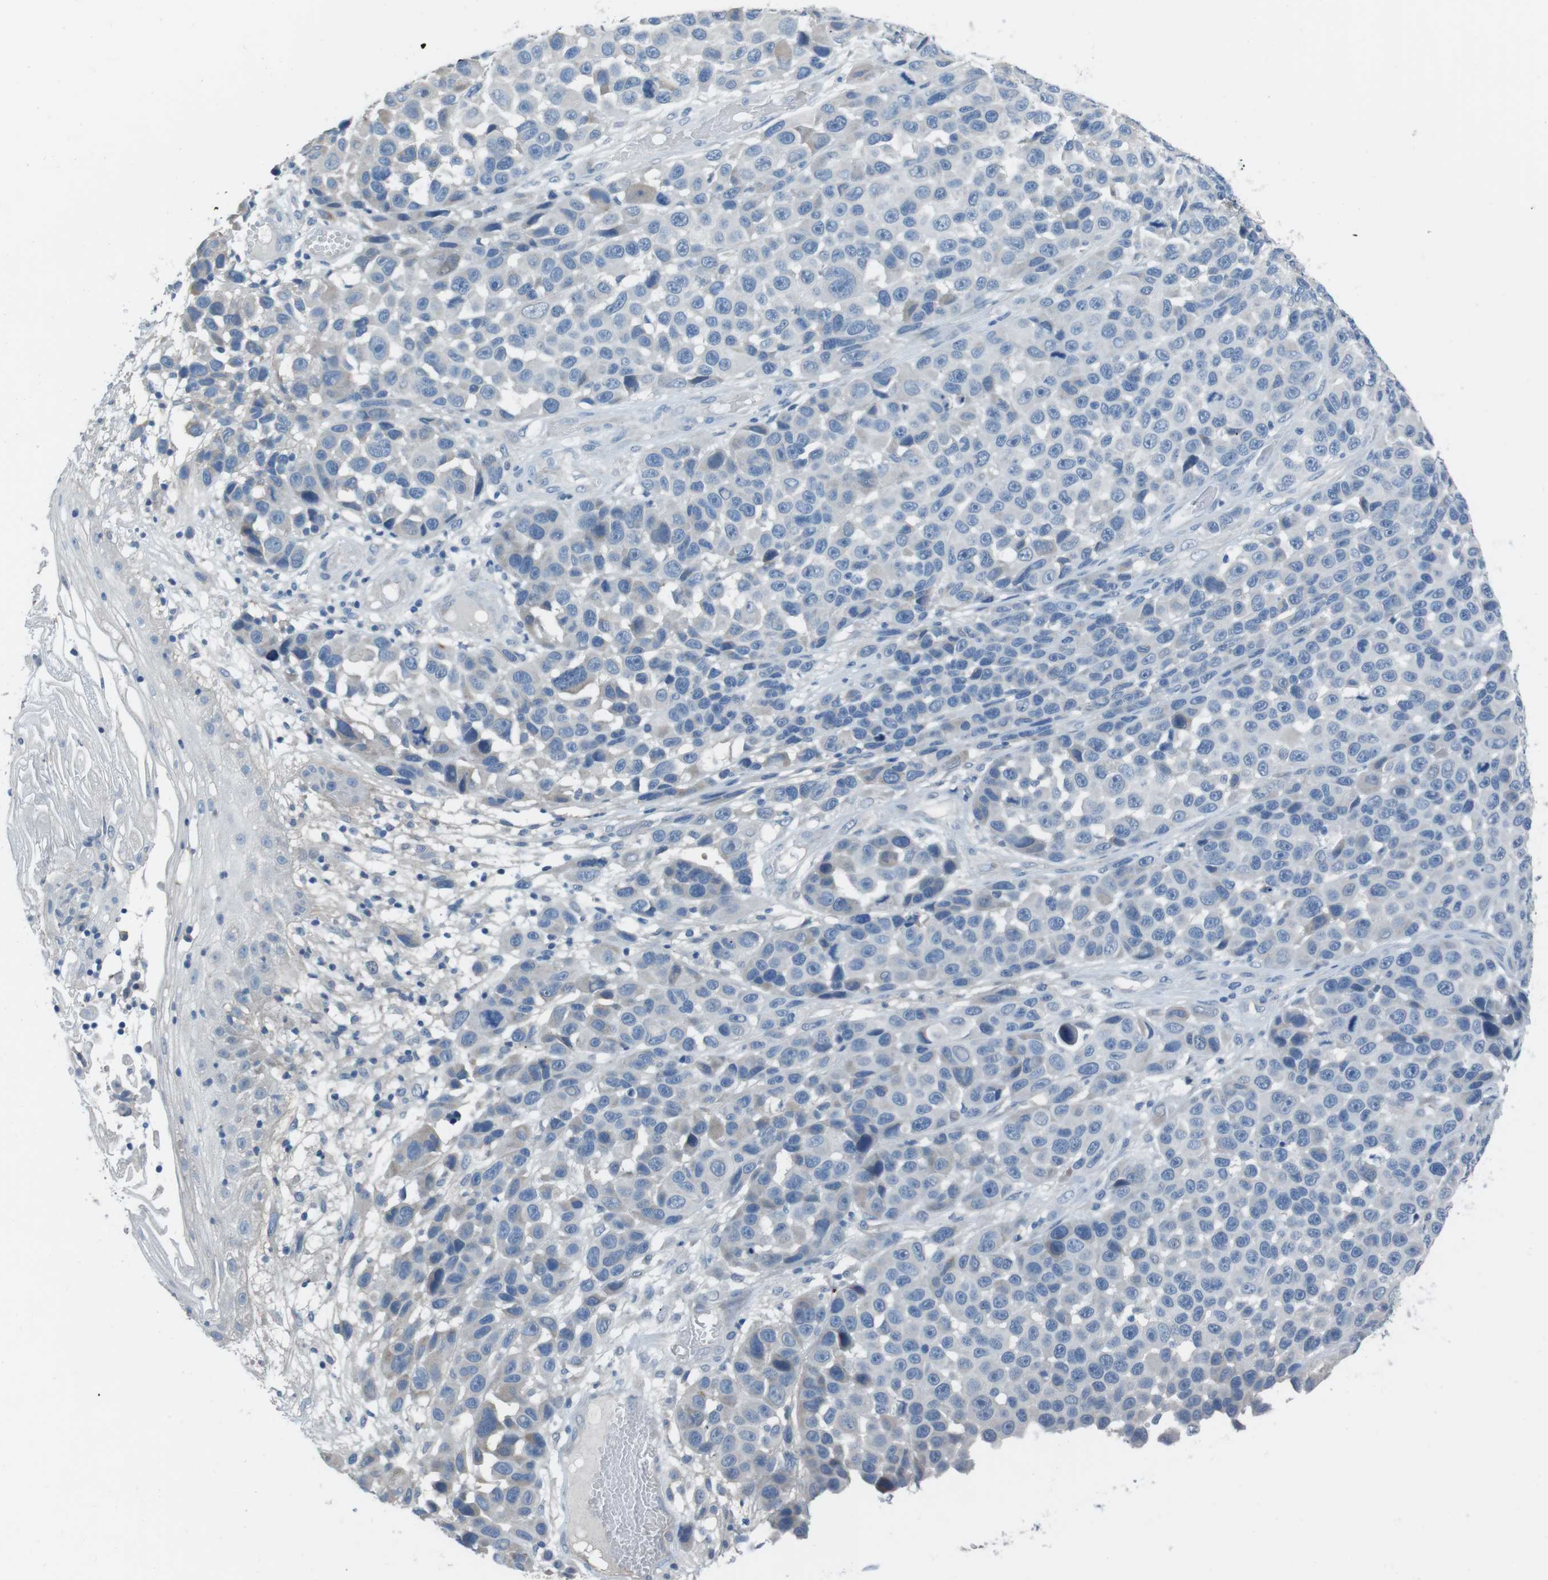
{"staining": {"intensity": "negative", "quantity": "none", "location": "none"}, "tissue": "melanoma", "cell_type": "Tumor cells", "image_type": "cancer", "snomed": [{"axis": "morphology", "description": "Malignant melanoma, NOS"}, {"axis": "topography", "description": "Skin"}], "caption": "DAB (3,3'-diaminobenzidine) immunohistochemical staining of human malignant melanoma shows no significant staining in tumor cells.", "gene": "CYP2C8", "patient": {"sex": "male", "age": 53}}